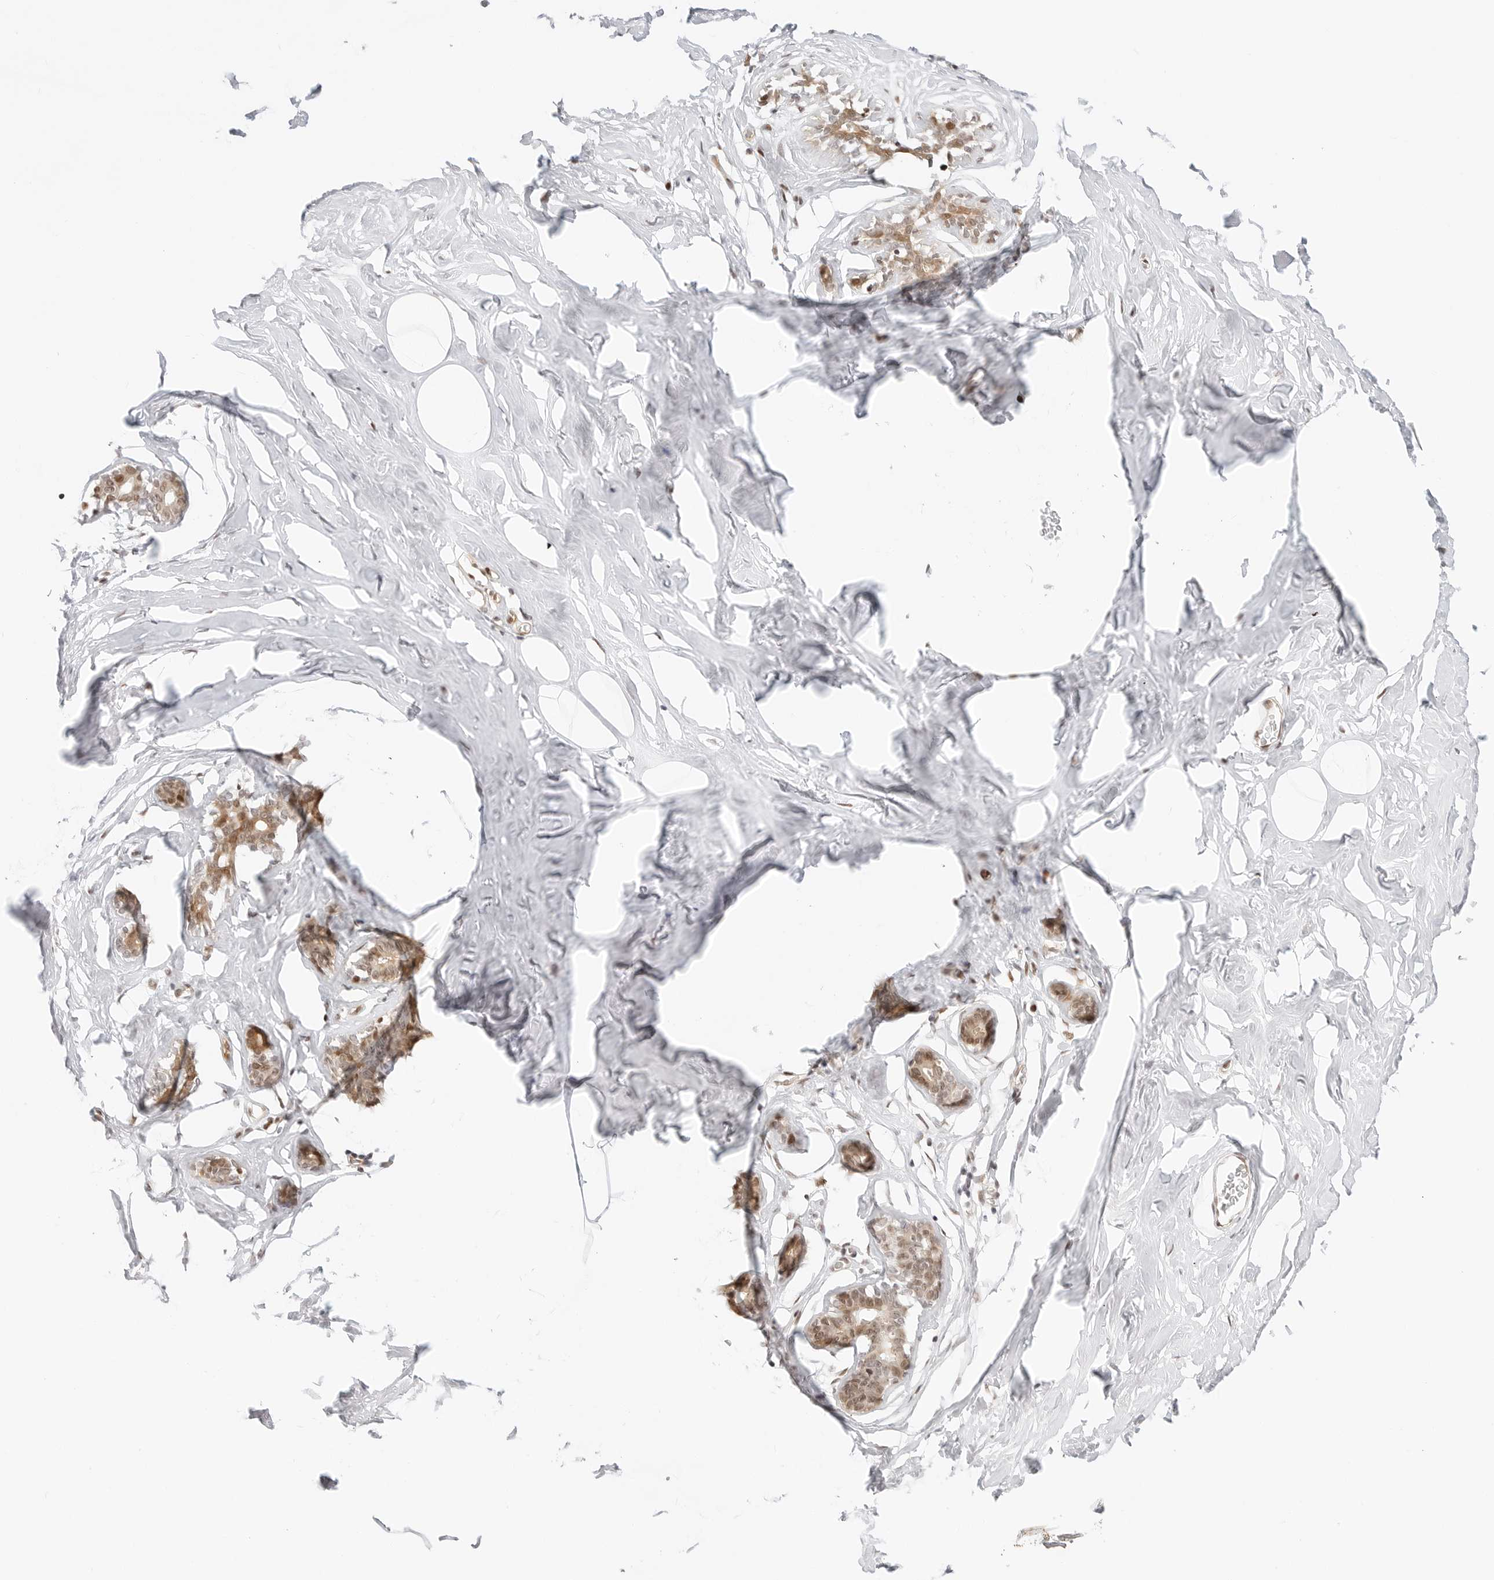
{"staining": {"intensity": "negative", "quantity": "none", "location": "none"}, "tissue": "soft tissue", "cell_type": "Fibroblasts", "image_type": "normal", "snomed": [{"axis": "morphology", "description": "Normal tissue, NOS"}, {"axis": "morphology", "description": "Fibrosis, NOS"}, {"axis": "topography", "description": "Breast"}, {"axis": "topography", "description": "Adipose tissue"}], "caption": "Immunohistochemistry (IHC) image of normal soft tissue: soft tissue stained with DAB reveals no significant protein expression in fibroblasts.", "gene": "ZNF613", "patient": {"sex": "female", "age": 39}}